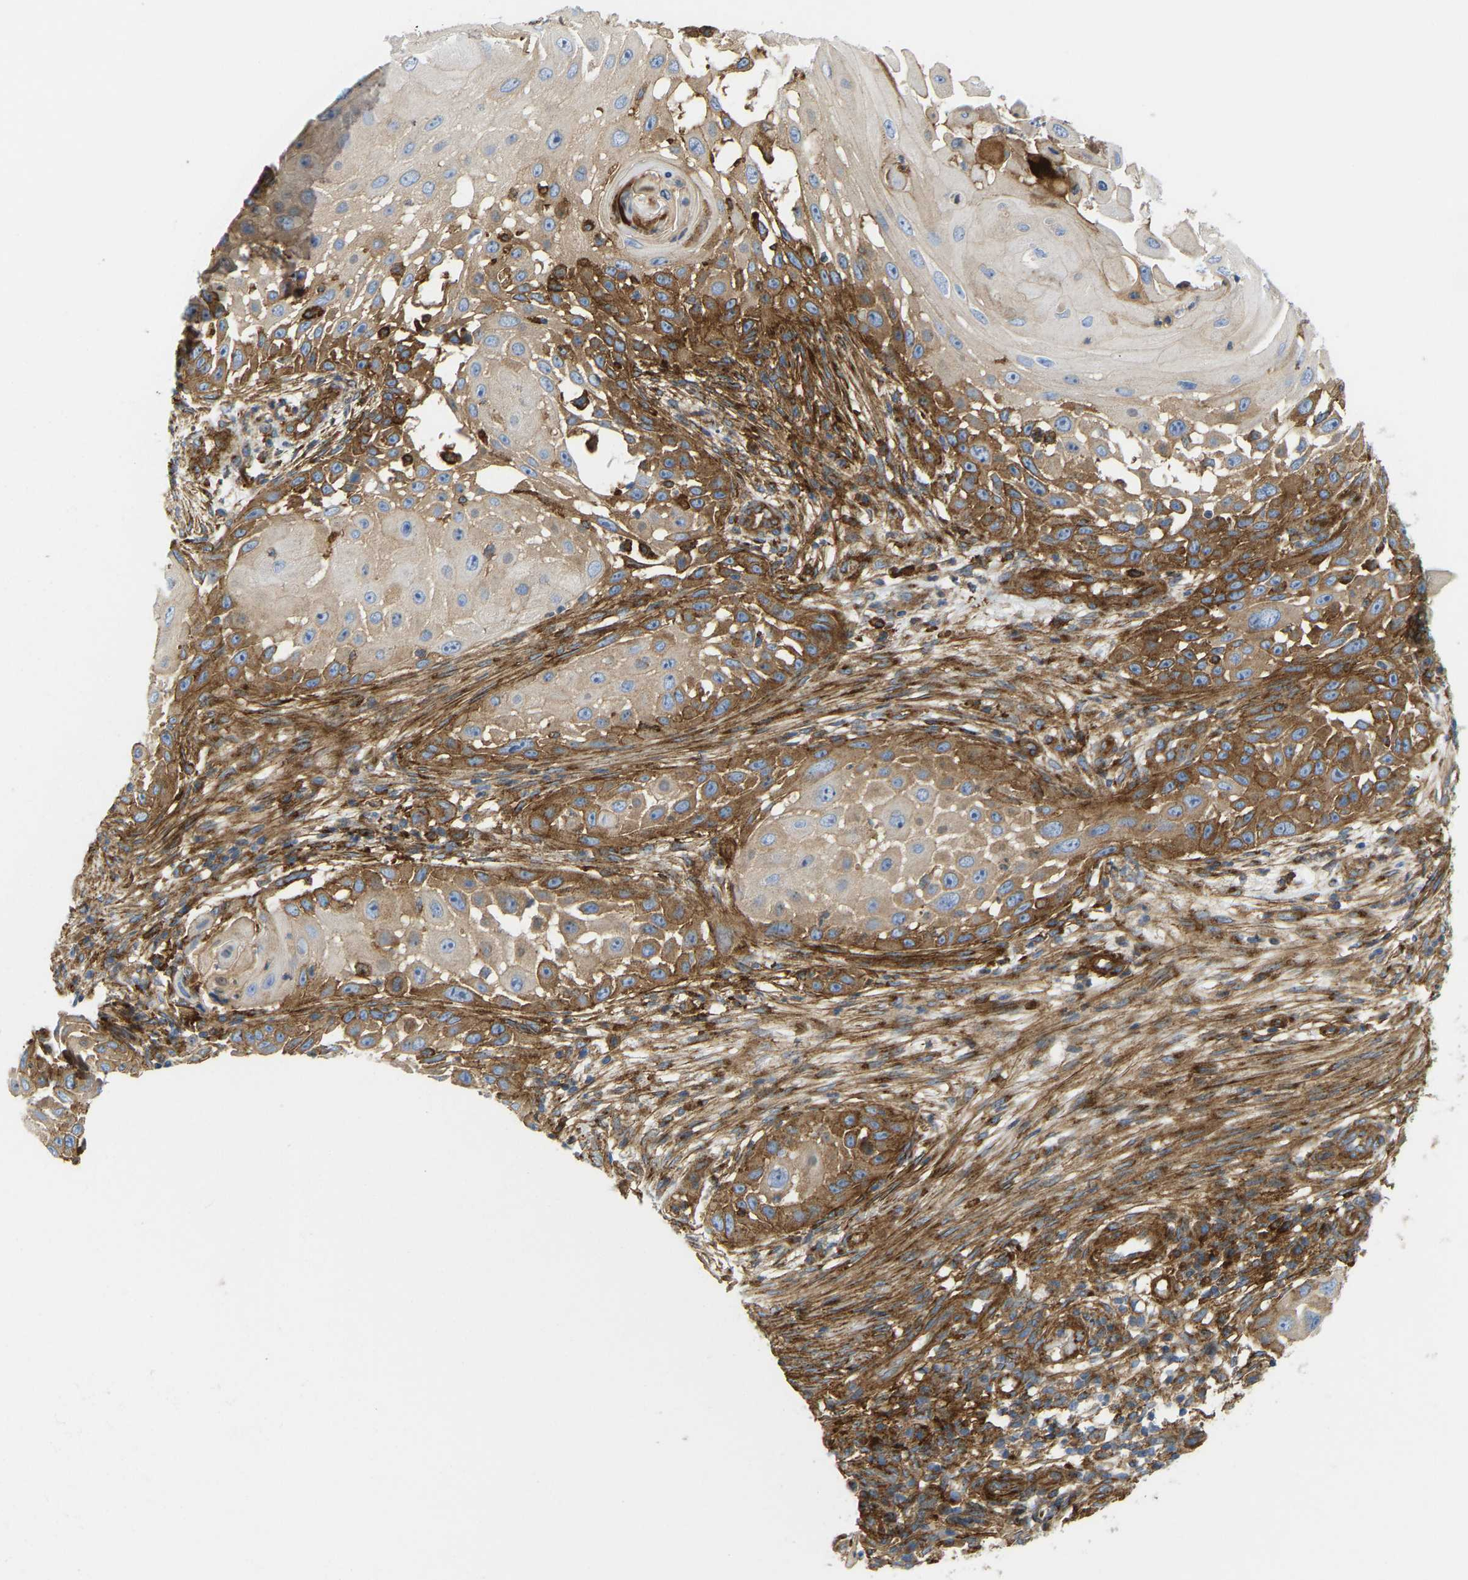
{"staining": {"intensity": "strong", "quantity": "<25%", "location": "cytoplasmic/membranous"}, "tissue": "skin cancer", "cell_type": "Tumor cells", "image_type": "cancer", "snomed": [{"axis": "morphology", "description": "Squamous cell carcinoma, NOS"}, {"axis": "topography", "description": "Skin"}], "caption": "Immunohistochemical staining of squamous cell carcinoma (skin) demonstrates medium levels of strong cytoplasmic/membranous positivity in about <25% of tumor cells. The staining was performed using DAB, with brown indicating positive protein expression. Nuclei are stained blue with hematoxylin.", "gene": "PICALM", "patient": {"sex": "female", "age": 44}}